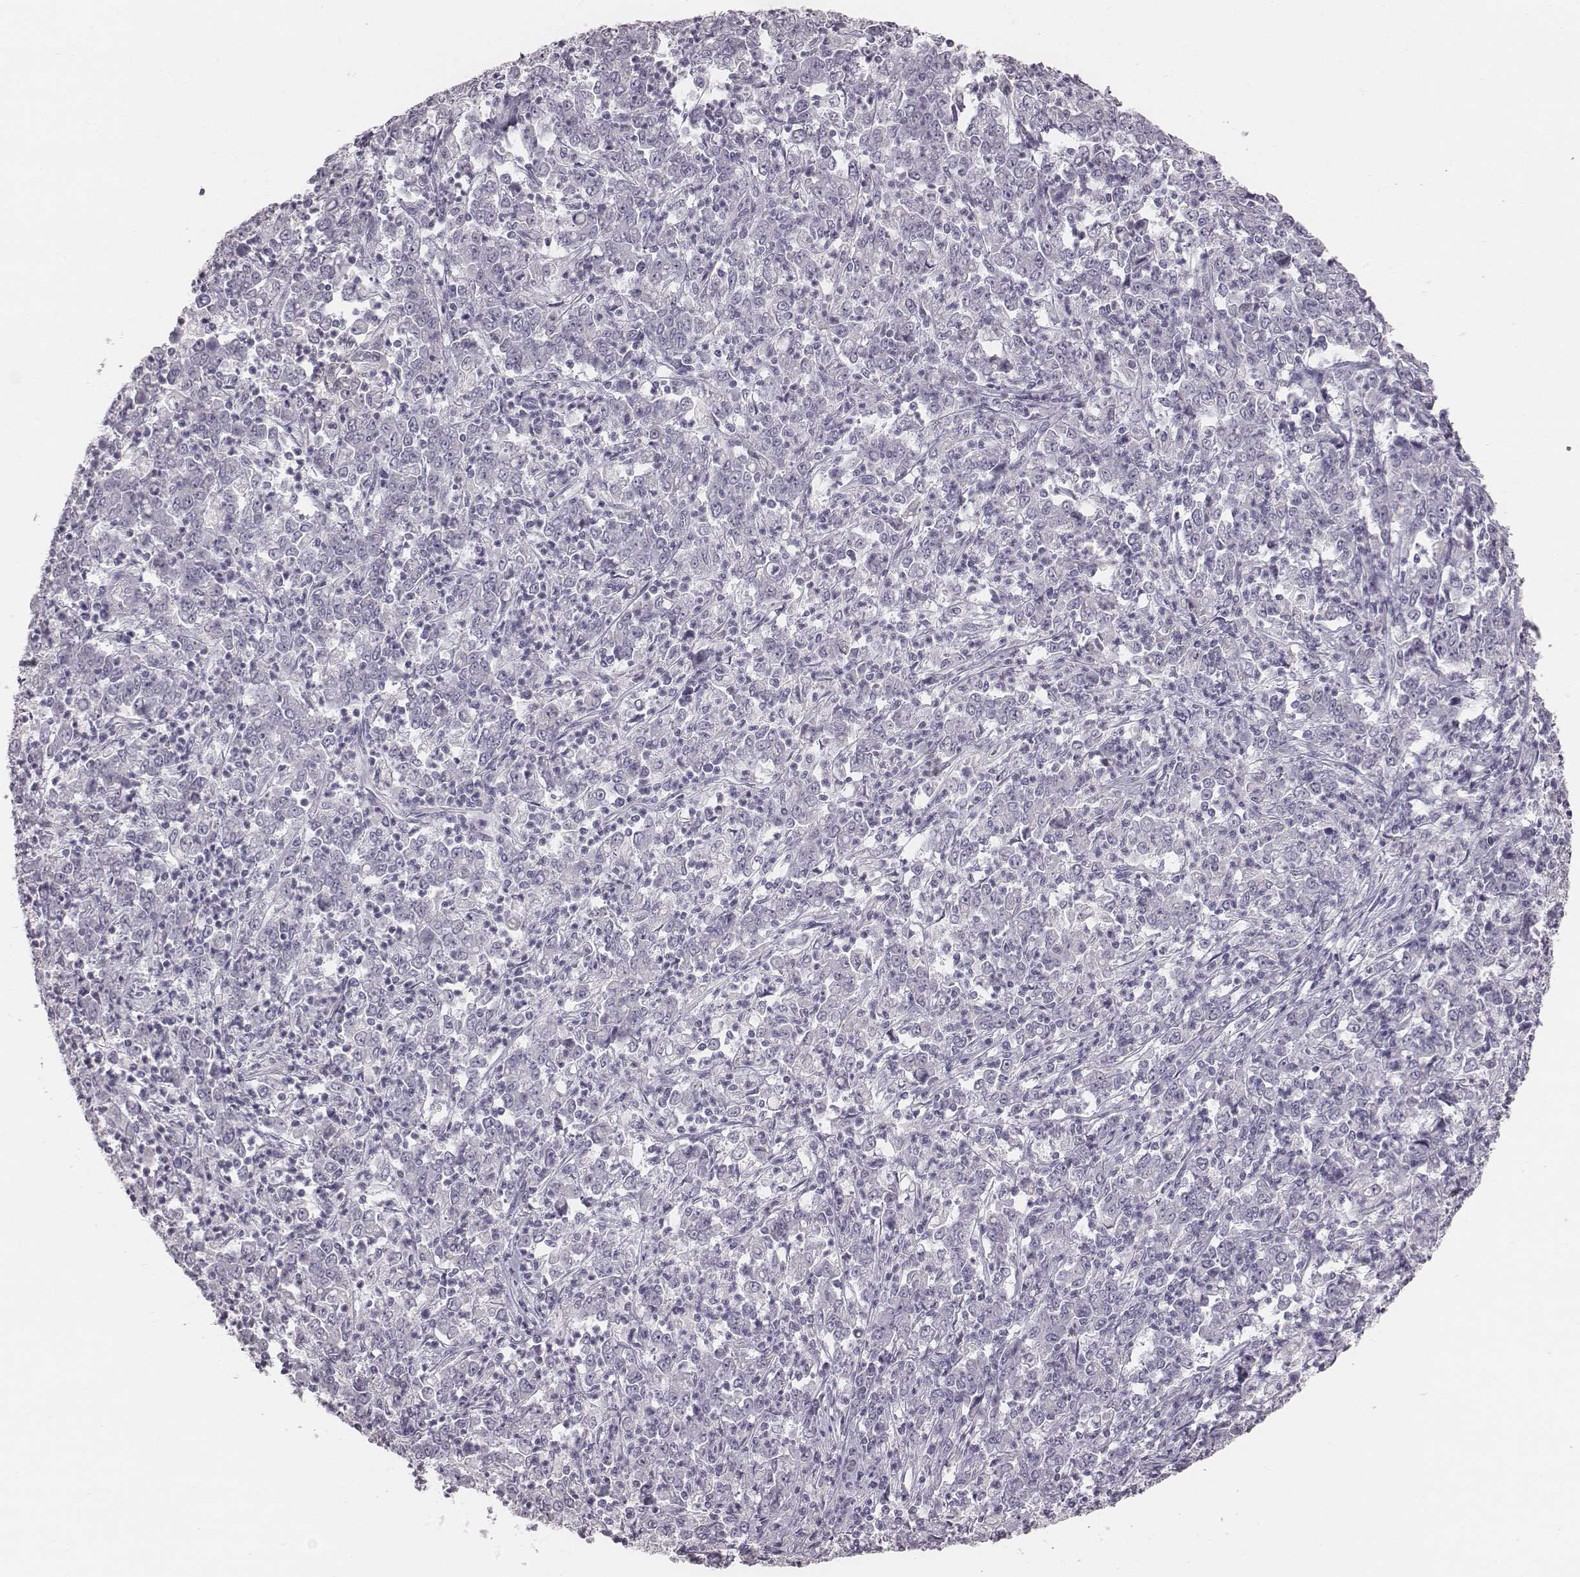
{"staining": {"intensity": "negative", "quantity": "none", "location": "none"}, "tissue": "stomach cancer", "cell_type": "Tumor cells", "image_type": "cancer", "snomed": [{"axis": "morphology", "description": "Adenocarcinoma, NOS"}, {"axis": "topography", "description": "Stomach, lower"}], "caption": "Tumor cells are negative for brown protein staining in stomach cancer.", "gene": "C6orf58", "patient": {"sex": "female", "age": 71}}